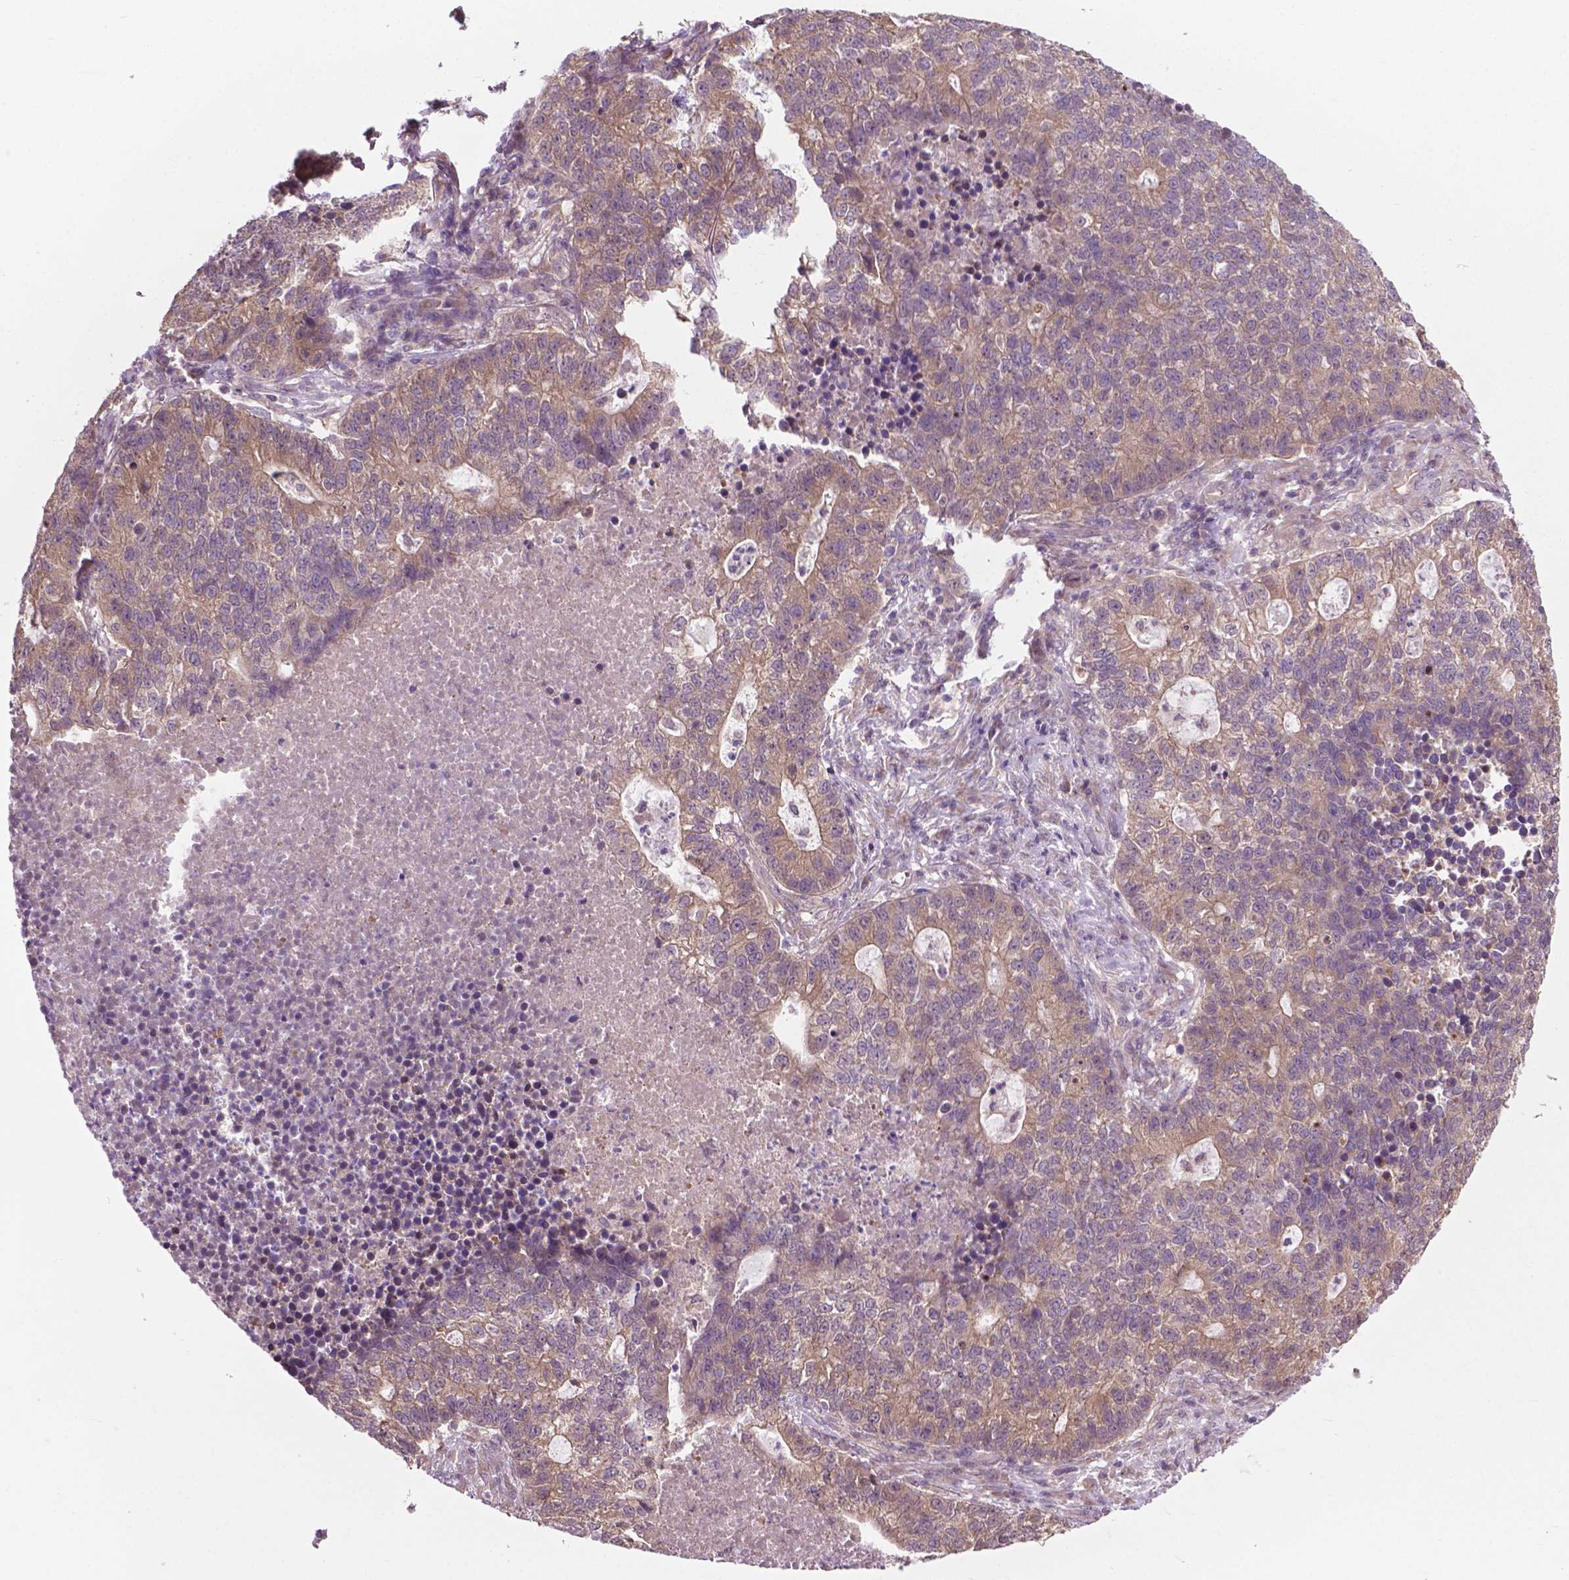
{"staining": {"intensity": "moderate", "quantity": "25%-75%", "location": "cytoplasmic/membranous"}, "tissue": "lung cancer", "cell_type": "Tumor cells", "image_type": "cancer", "snomed": [{"axis": "morphology", "description": "Adenocarcinoma, NOS"}, {"axis": "topography", "description": "Lung"}], "caption": "Human lung cancer stained with a protein marker exhibits moderate staining in tumor cells.", "gene": "MZT1", "patient": {"sex": "male", "age": 57}}